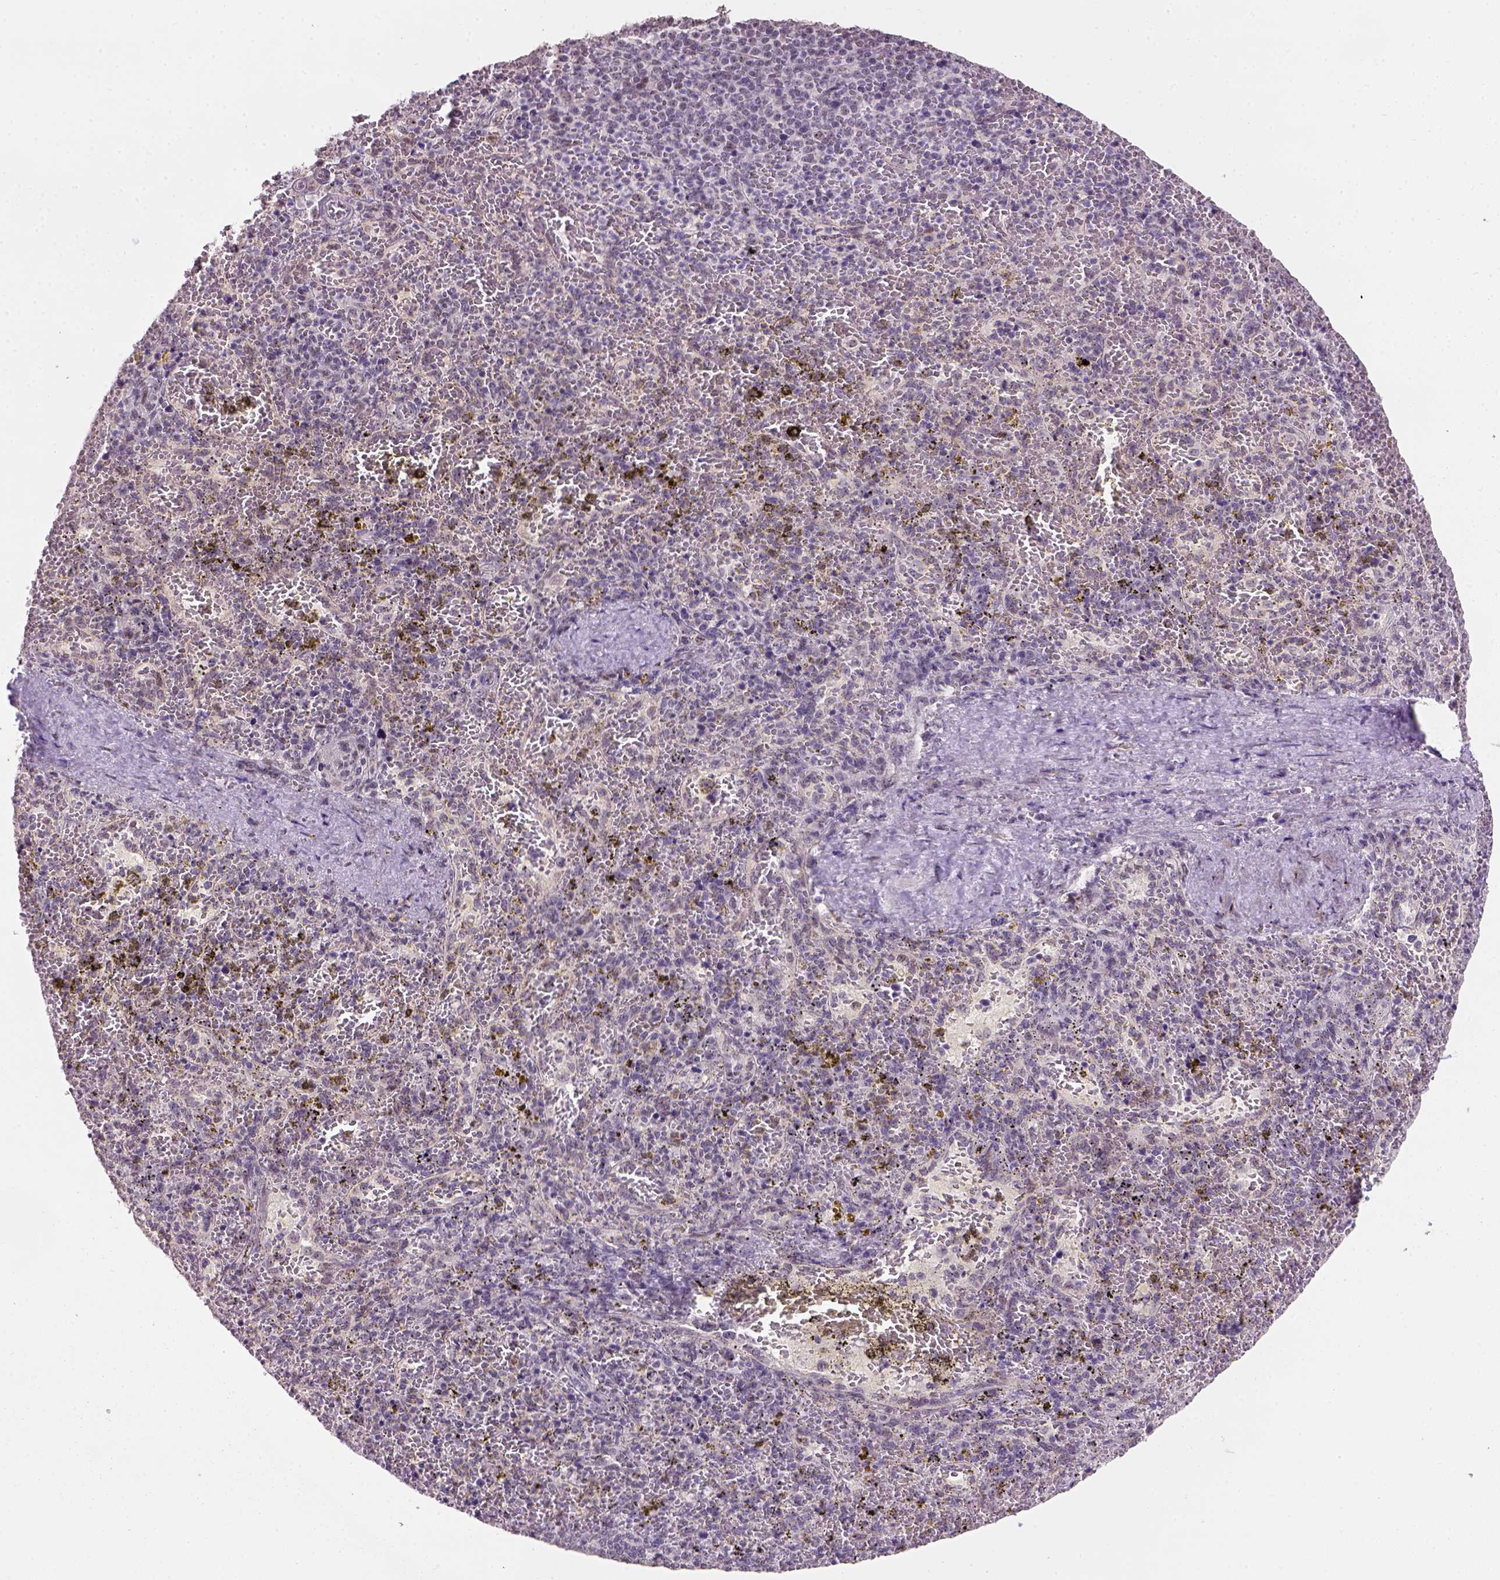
{"staining": {"intensity": "negative", "quantity": "none", "location": "none"}, "tissue": "spleen", "cell_type": "Cells in red pulp", "image_type": "normal", "snomed": [{"axis": "morphology", "description": "Normal tissue, NOS"}, {"axis": "topography", "description": "Spleen"}], "caption": "DAB immunohistochemical staining of normal human spleen displays no significant staining in cells in red pulp. (DAB immunohistochemistry visualized using brightfield microscopy, high magnification).", "gene": "DDX50", "patient": {"sex": "female", "age": 50}}